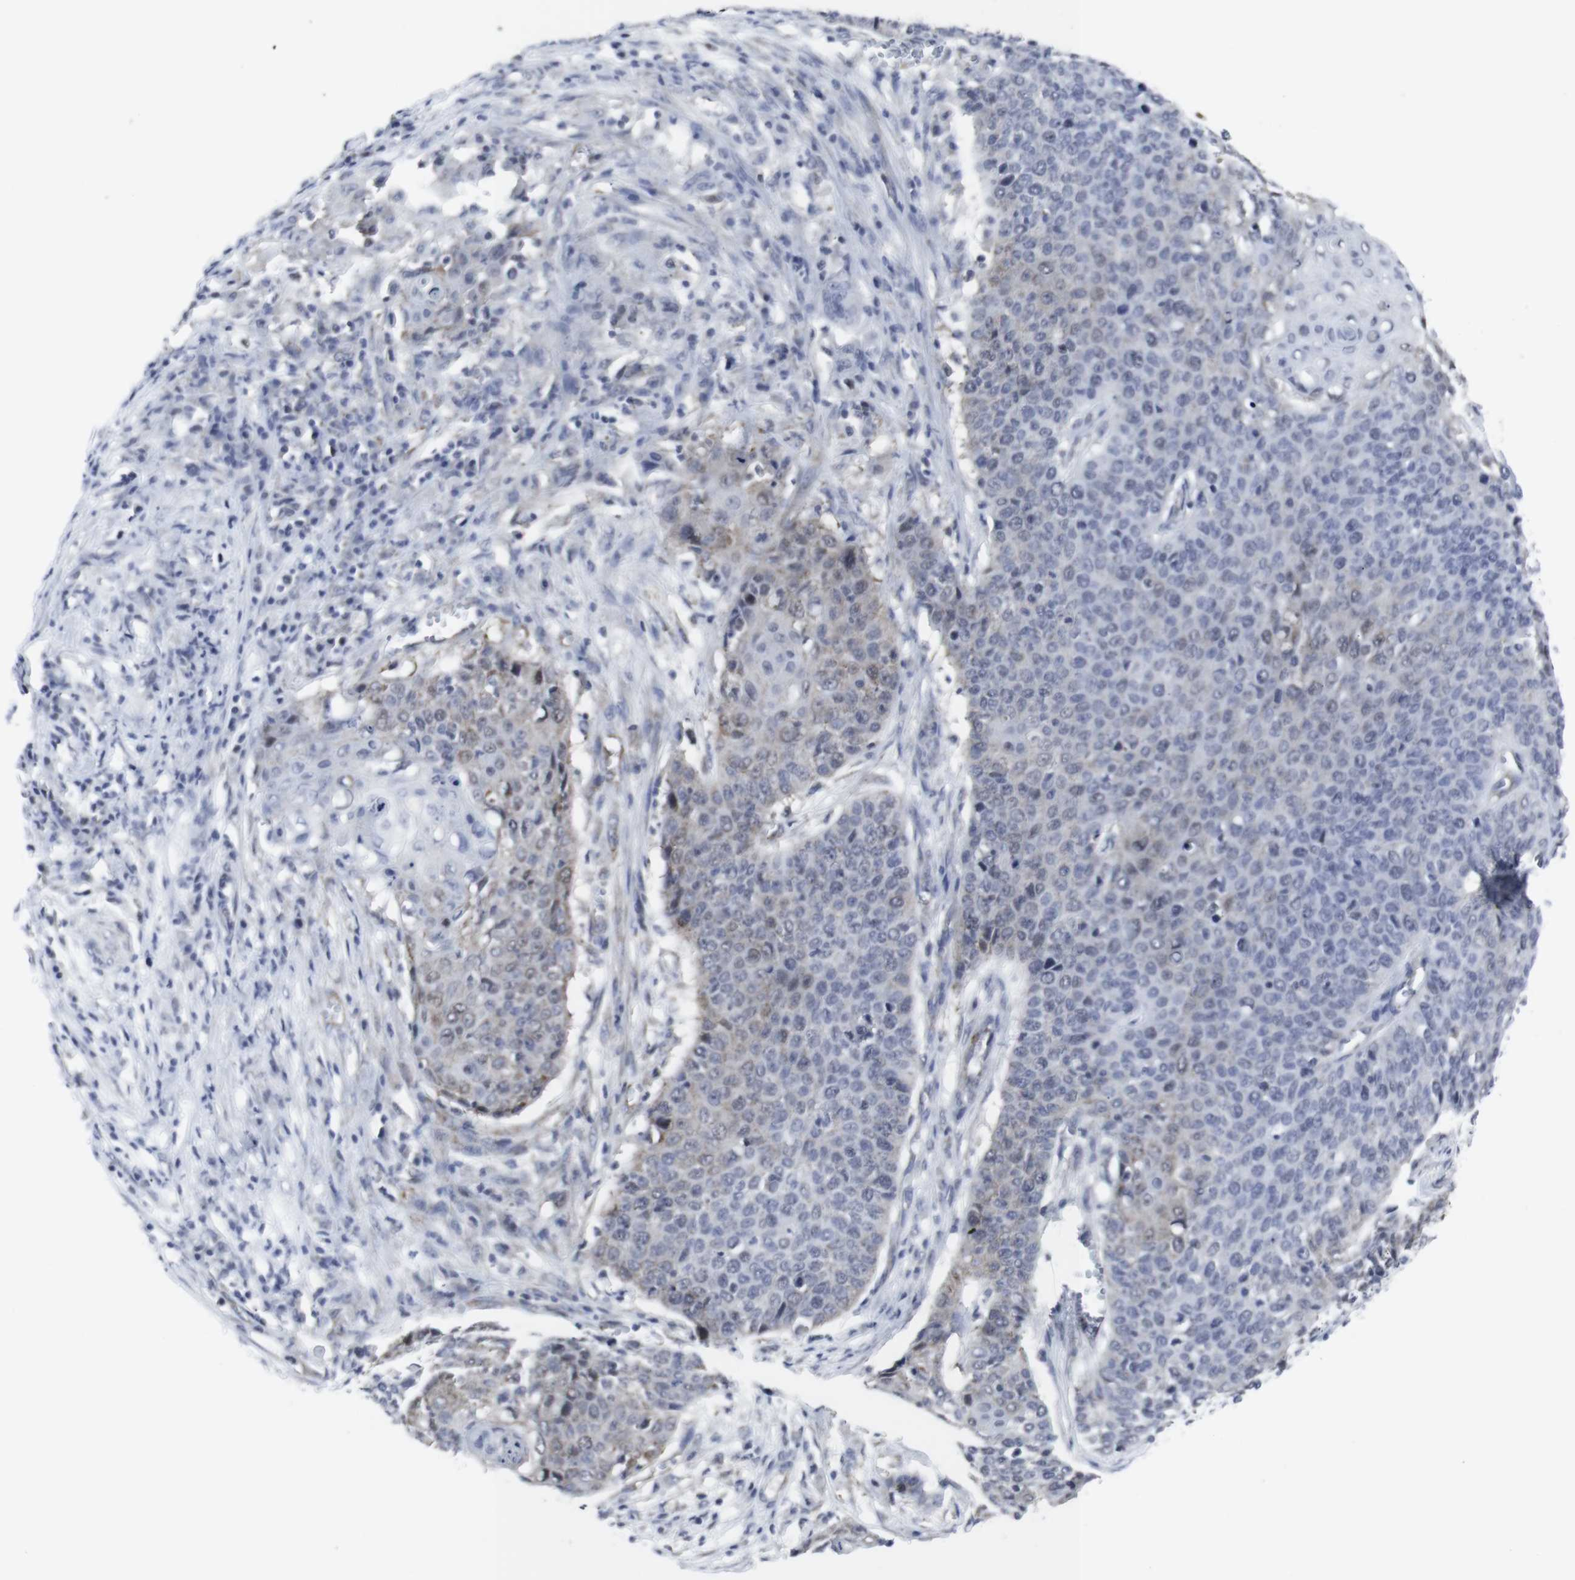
{"staining": {"intensity": "weak", "quantity": "<25%", "location": "cytoplasmic/membranous"}, "tissue": "cervical cancer", "cell_type": "Tumor cells", "image_type": "cancer", "snomed": [{"axis": "morphology", "description": "Squamous cell carcinoma, NOS"}, {"axis": "topography", "description": "Cervix"}], "caption": "The micrograph reveals no significant staining in tumor cells of cervical cancer.", "gene": "GEMIN2", "patient": {"sex": "female", "age": 39}}